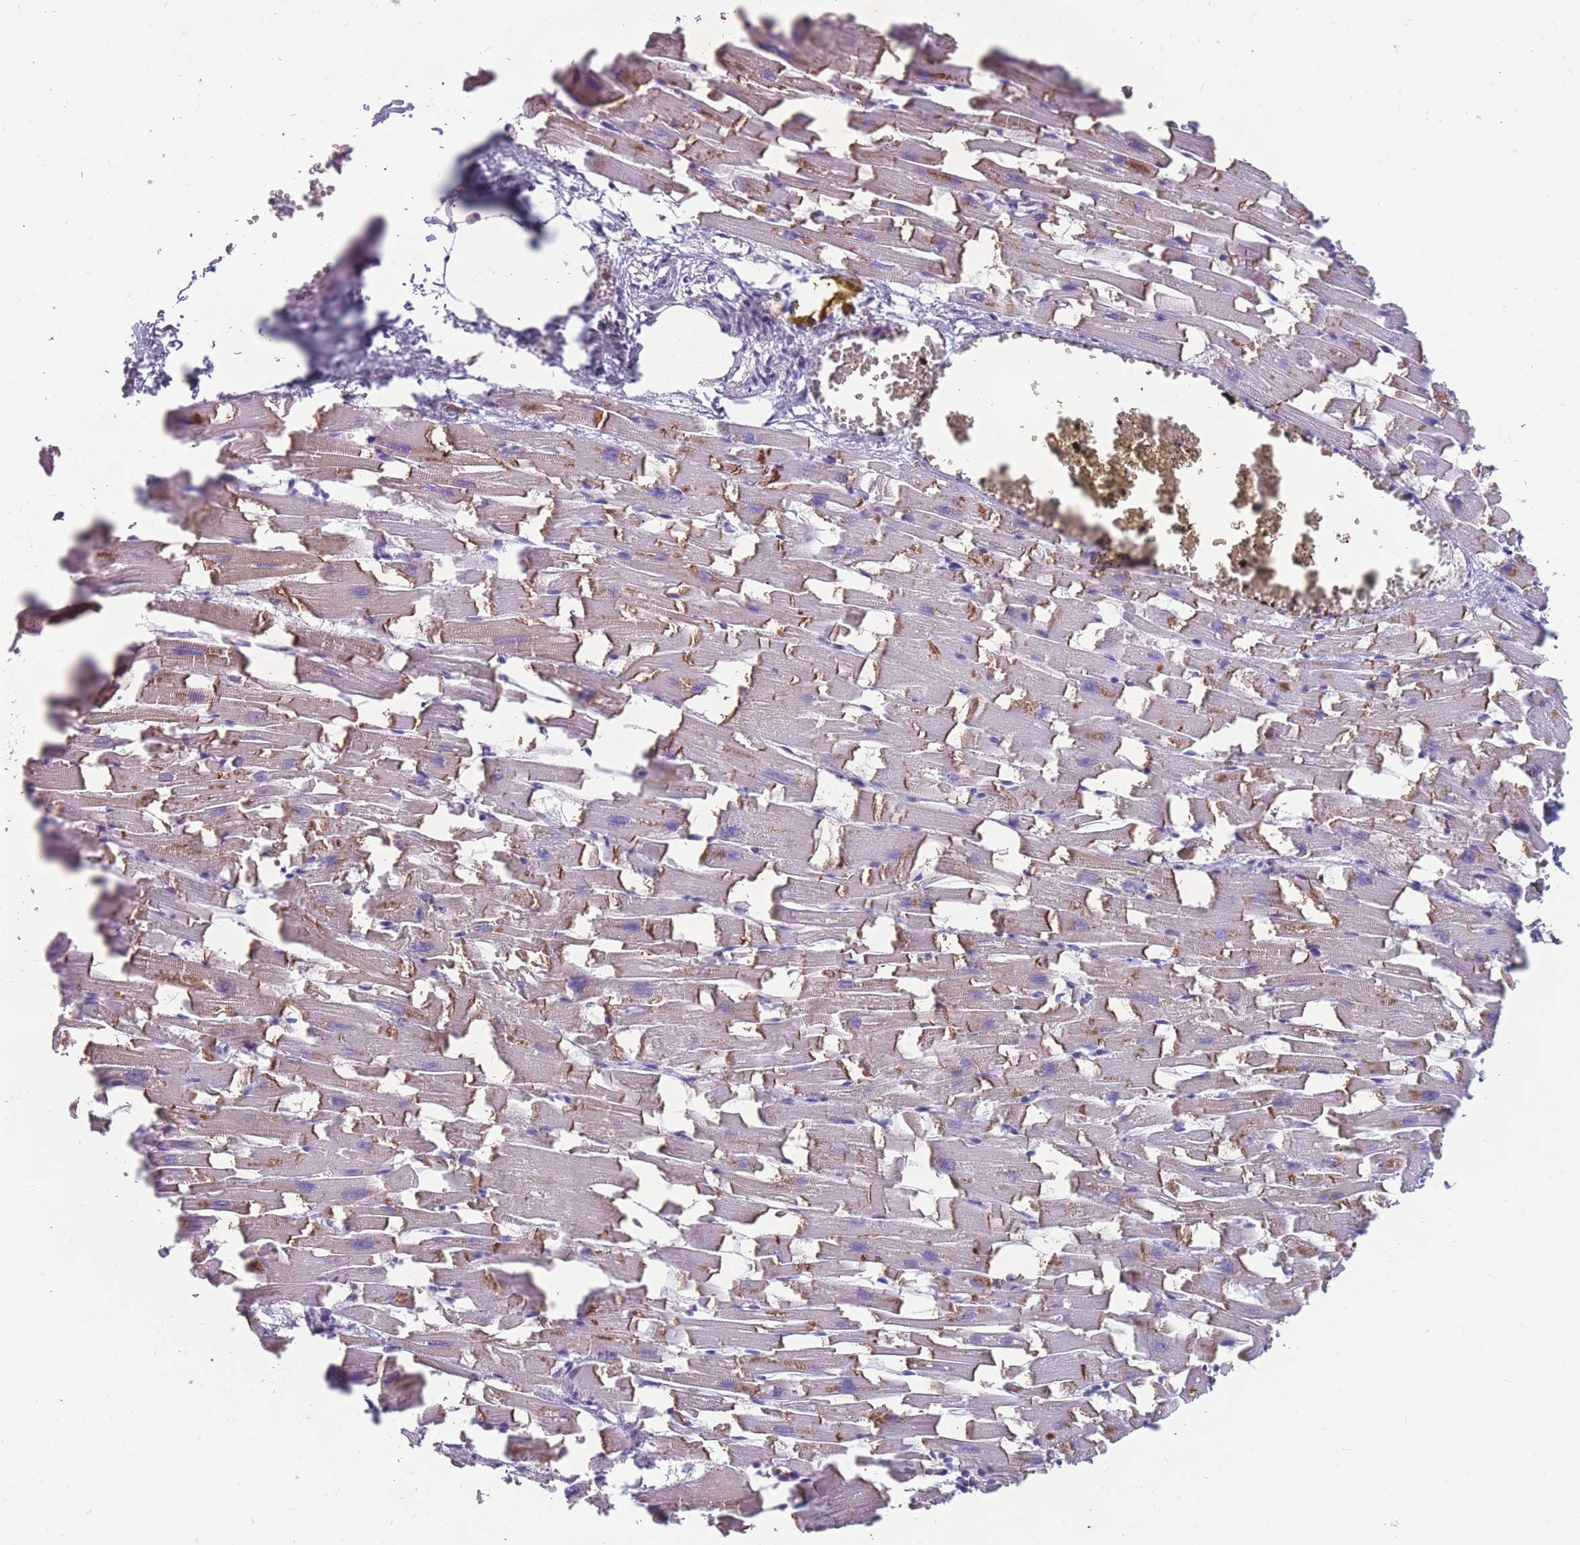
{"staining": {"intensity": "moderate", "quantity": "25%-75%", "location": "cytoplasmic/membranous"}, "tissue": "heart muscle", "cell_type": "Cardiomyocytes", "image_type": "normal", "snomed": [{"axis": "morphology", "description": "Normal tissue, NOS"}, {"axis": "topography", "description": "Heart"}], "caption": "Immunohistochemical staining of benign human heart muscle shows medium levels of moderate cytoplasmic/membranous positivity in approximately 25%-75% of cardiomyocytes. Nuclei are stained in blue.", "gene": "CD33", "patient": {"sex": "female", "age": 64}}